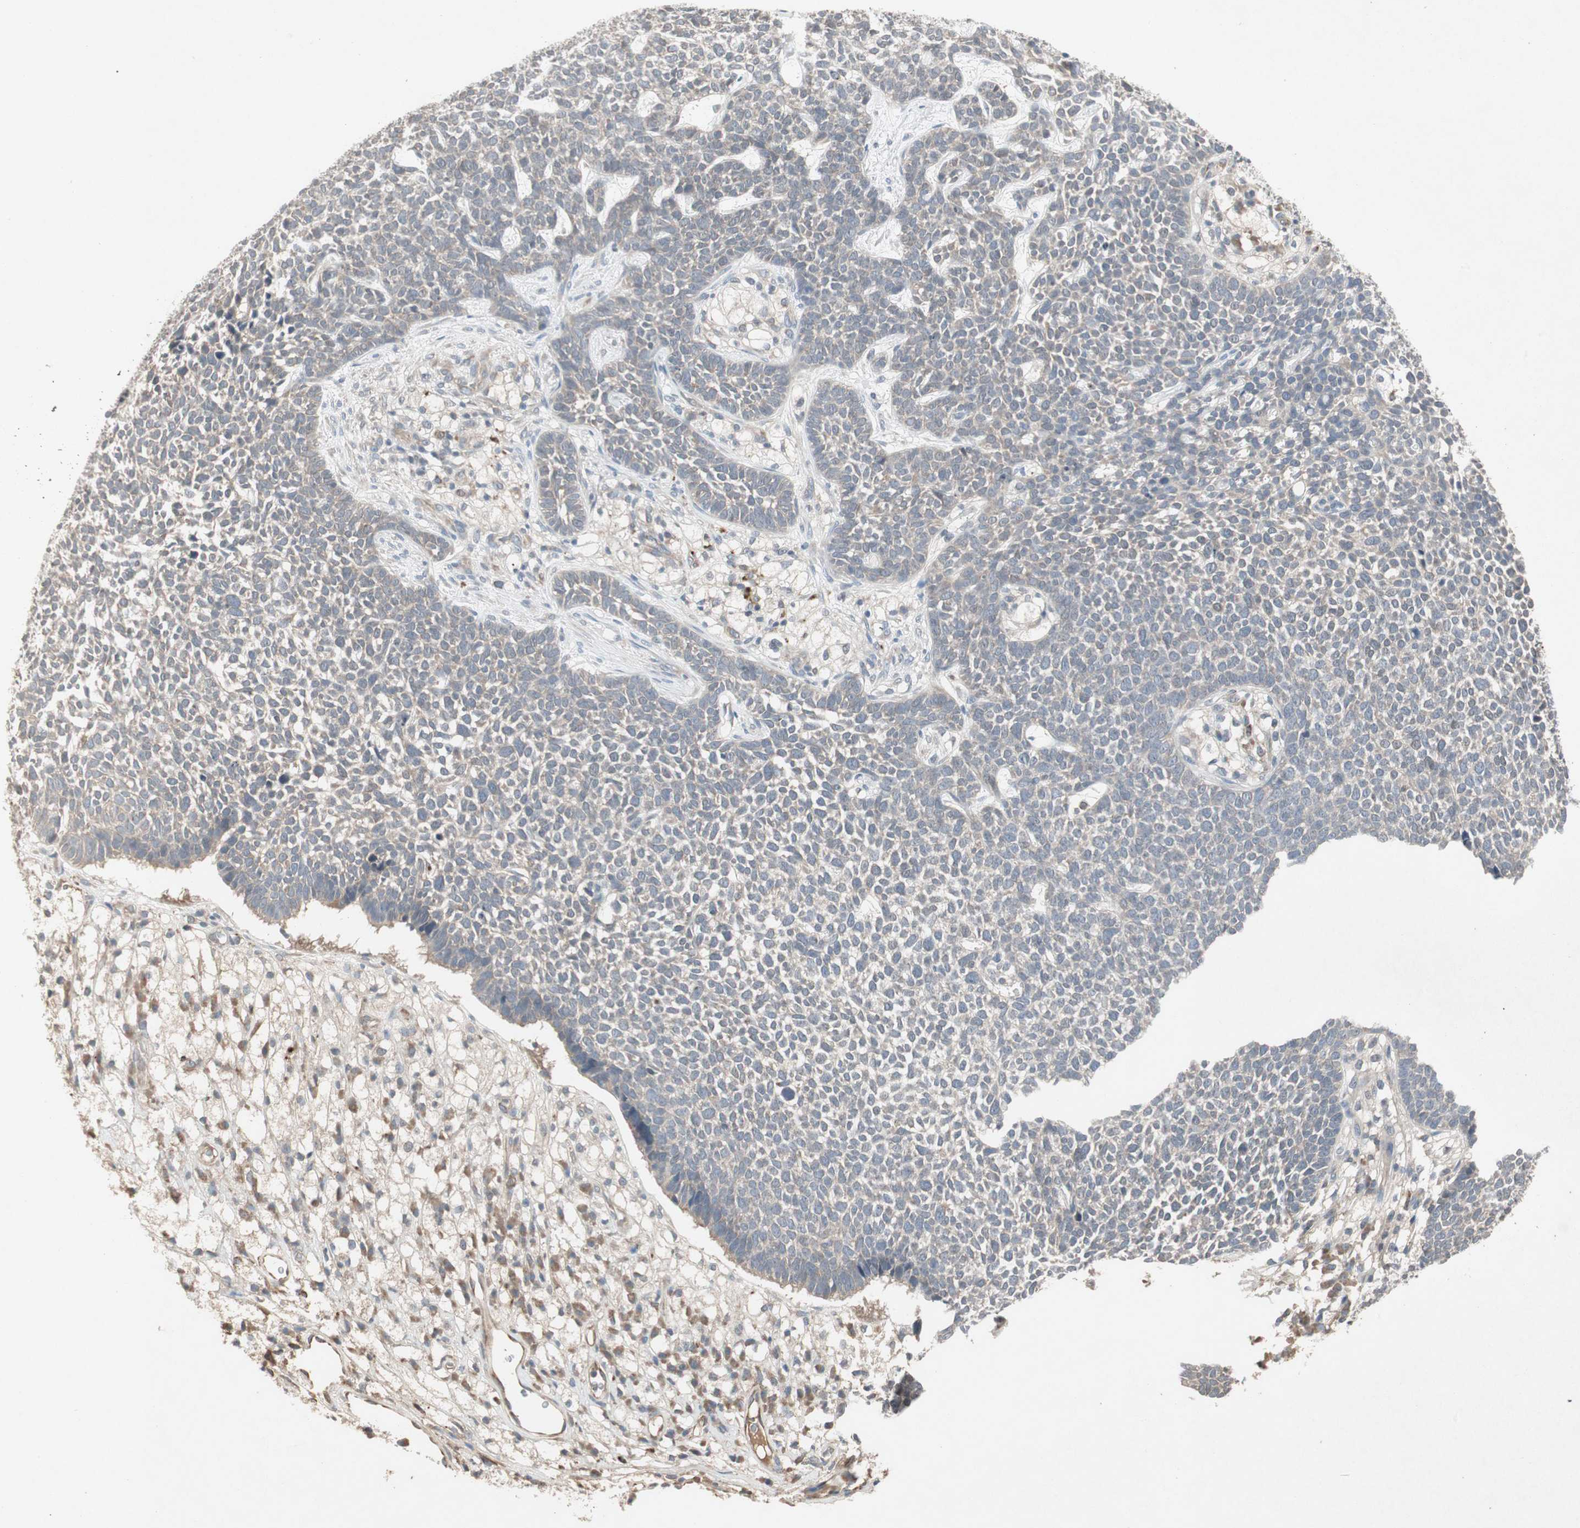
{"staining": {"intensity": "negative", "quantity": "none", "location": "none"}, "tissue": "skin cancer", "cell_type": "Tumor cells", "image_type": "cancer", "snomed": [{"axis": "morphology", "description": "Basal cell carcinoma"}, {"axis": "topography", "description": "Skin"}], "caption": "A micrograph of skin basal cell carcinoma stained for a protein reveals no brown staining in tumor cells.", "gene": "JMJD7-PLA2G4B", "patient": {"sex": "female", "age": 84}}